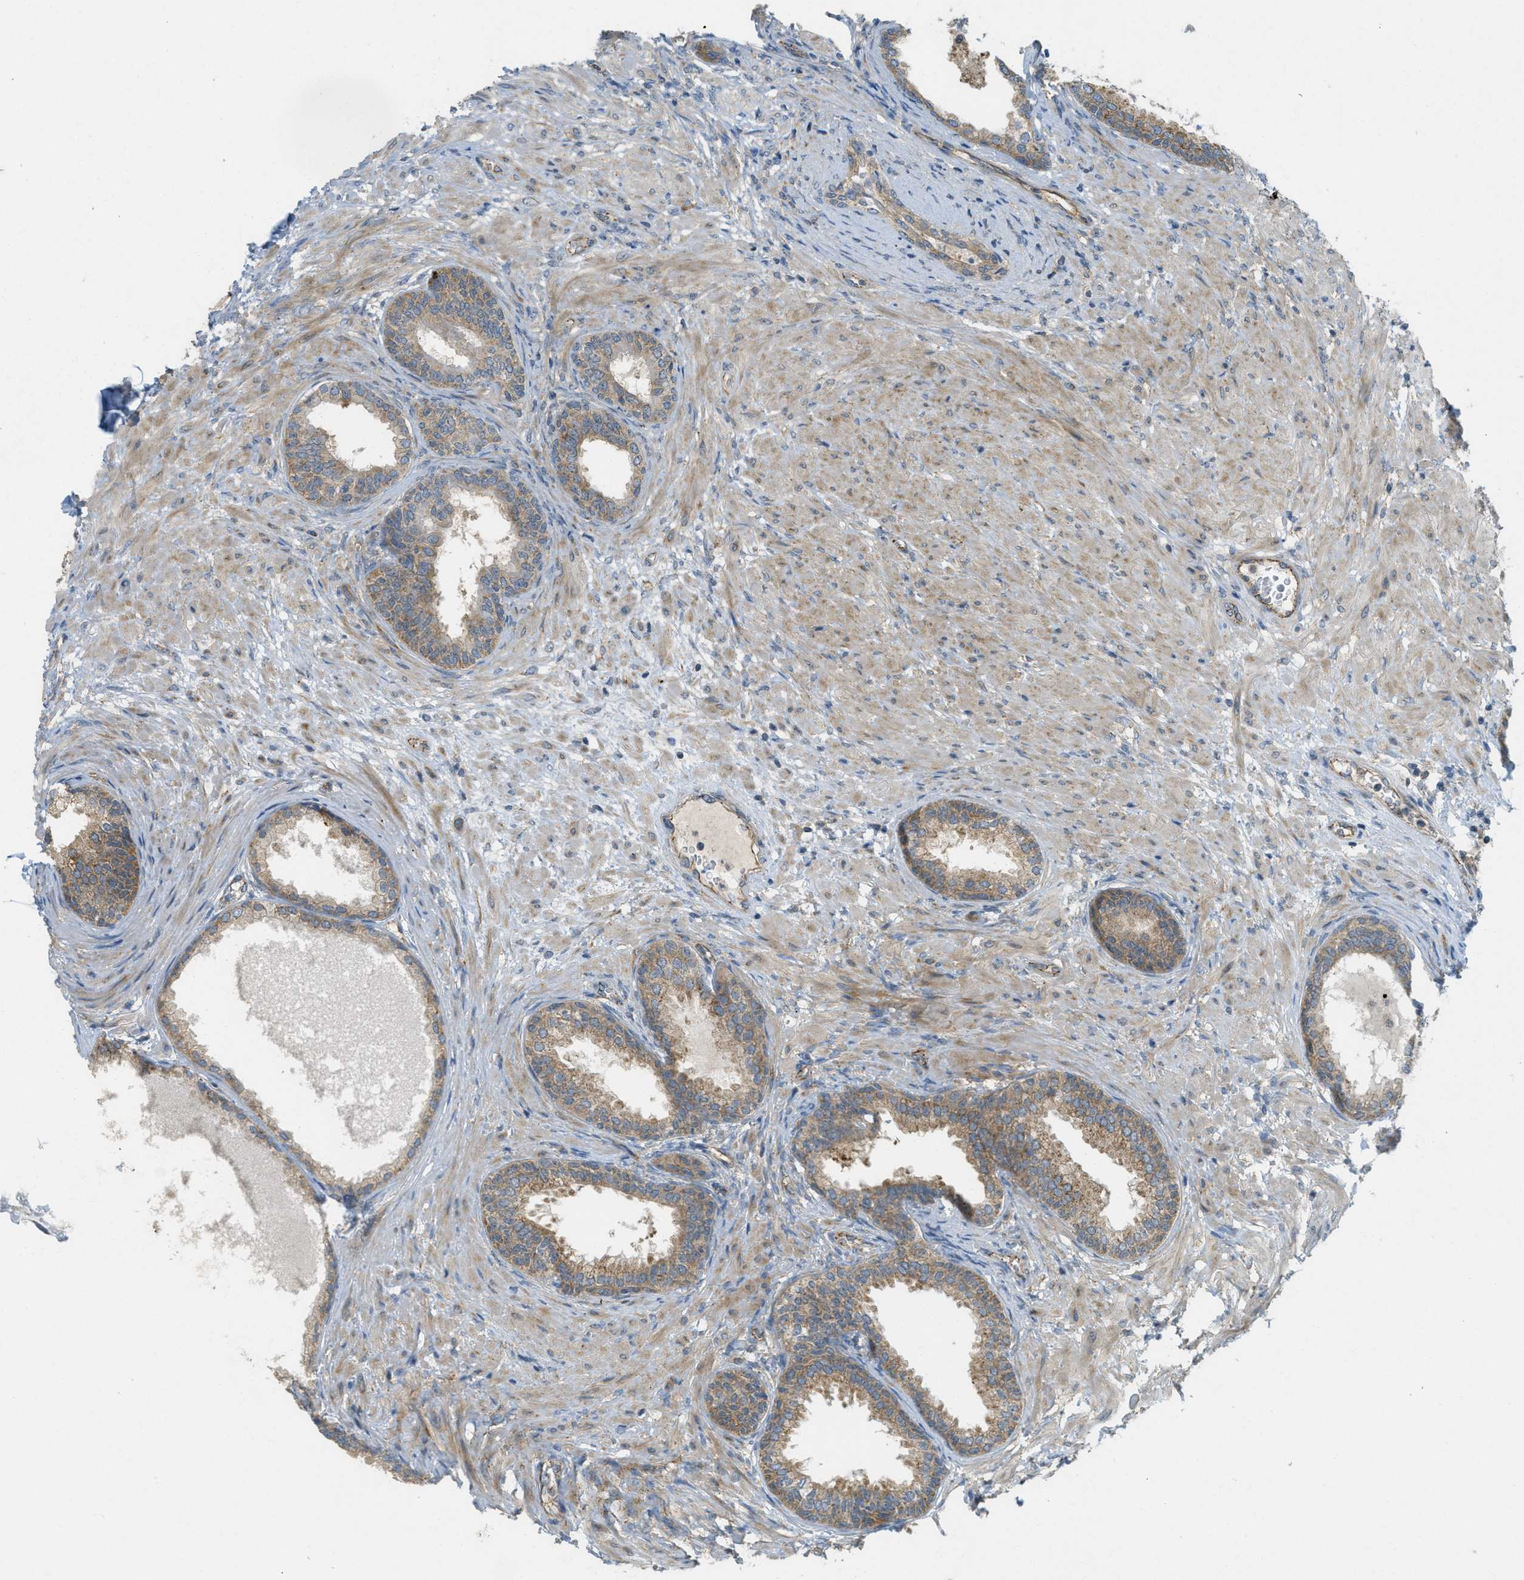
{"staining": {"intensity": "moderate", "quantity": ">75%", "location": "cytoplasmic/membranous"}, "tissue": "prostate", "cell_type": "Glandular cells", "image_type": "normal", "snomed": [{"axis": "morphology", "description": "Normal tissue, NOS"}, {"axis": "topography", "description": "Prostate"}], "caption": "Protein expression analysis of unremarkable prostate shows moderate cytoplasmic/membranous staining in about >75% of glandular cells.", "gene": "JCAD", "patient": {"sex": "male", "age": 76}}